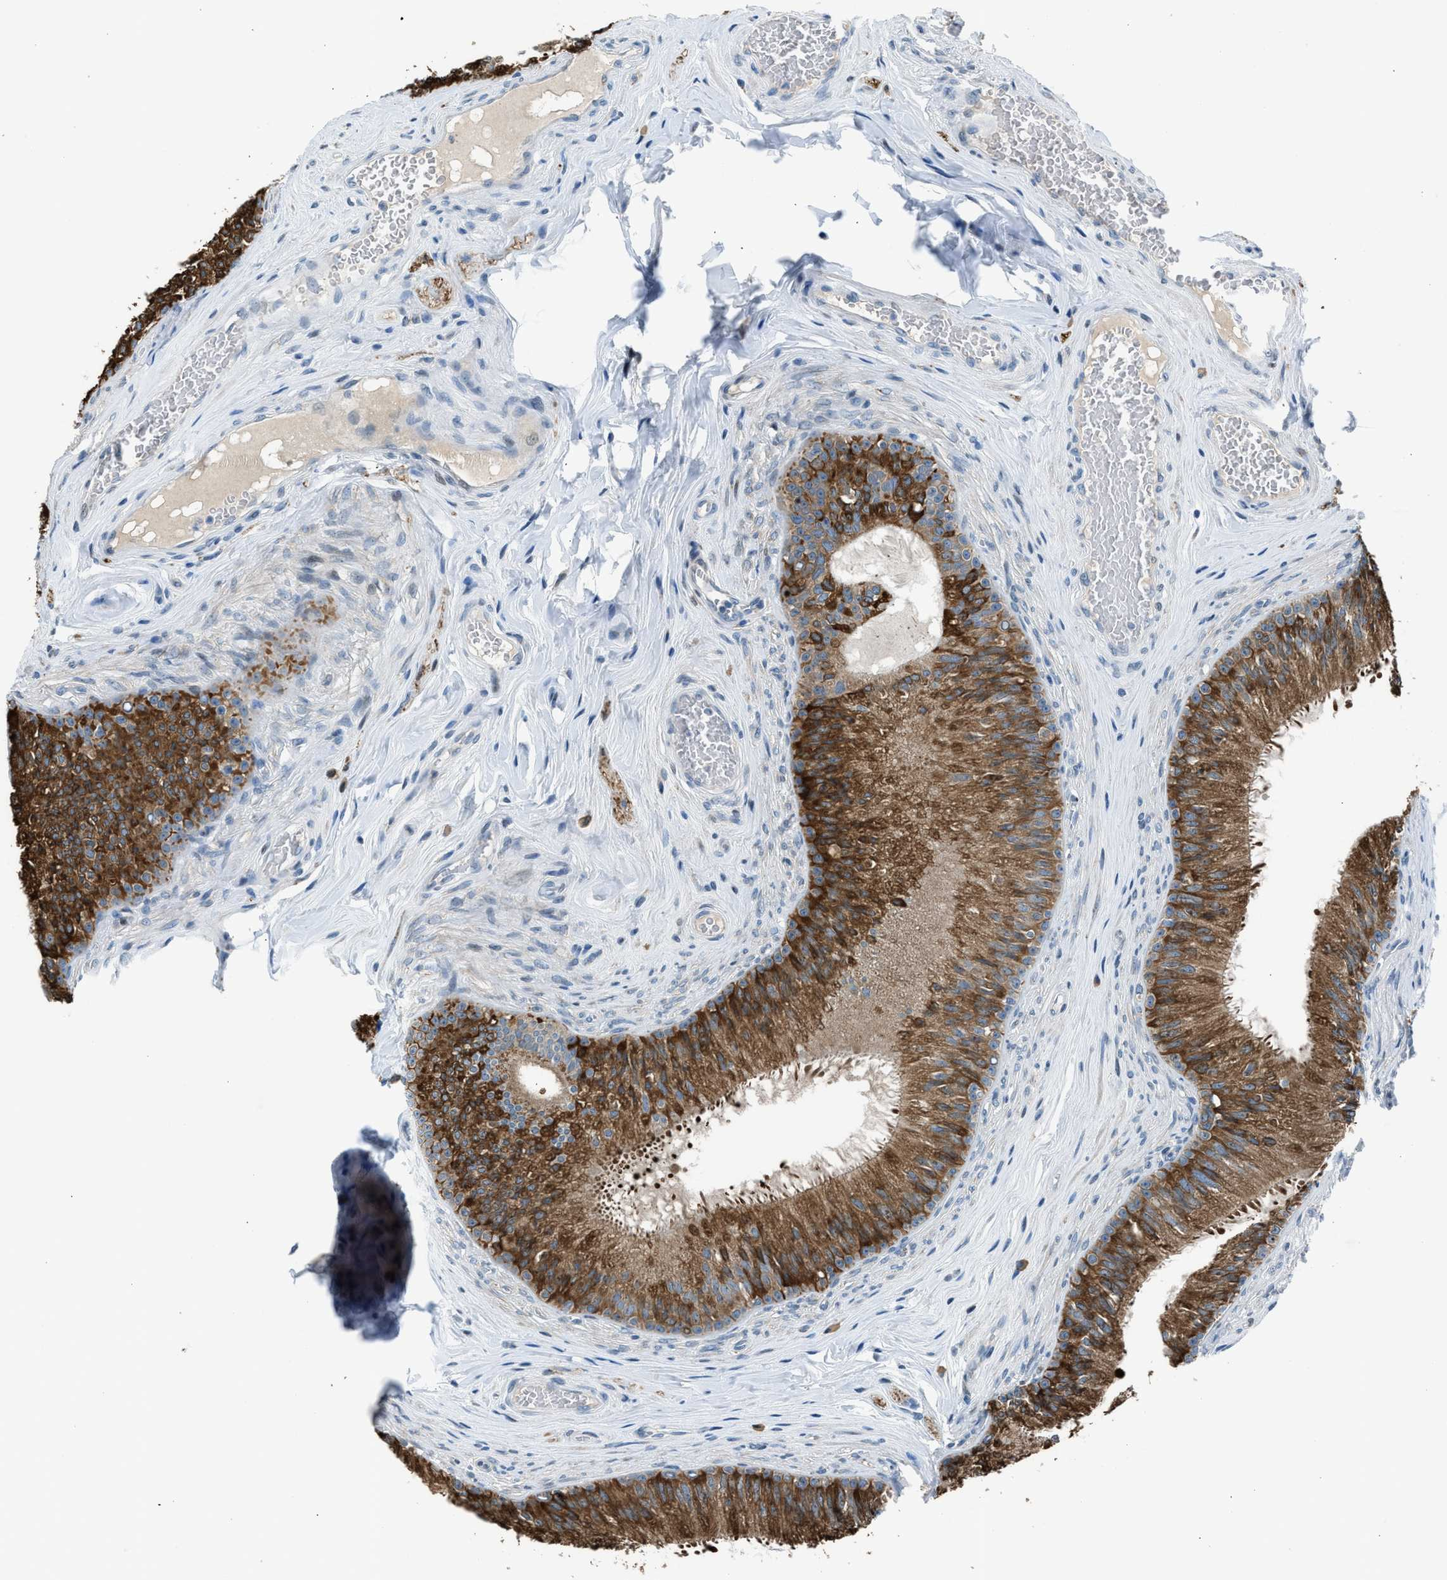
{"staining": {"intensity": "moderate", "quantity": ">75%", "location": "cytoplasmic/membranous"}, "tissue": "epididymis", "cell_type": "Glandular cells", "image_type": "normal", "snomed": [{"axis": "morphology", "description": "Normal tissue, NOS"}, {"axis": "topography", "description": "Testis"}, {"axis": "topography", "description": "Epididymis"}], "caption": "Brown immunohistochemical staining in normal epididymis shows moderate cytoplasmic/membranous expression in approximately >75% of glandular cells. The staining was performed using DAB, with brown indicating positive protein expression. Nuclei are stained blue with hematoxylin.", "gene": "RNF41", "patient": {"sex": "male", "age": 36}}